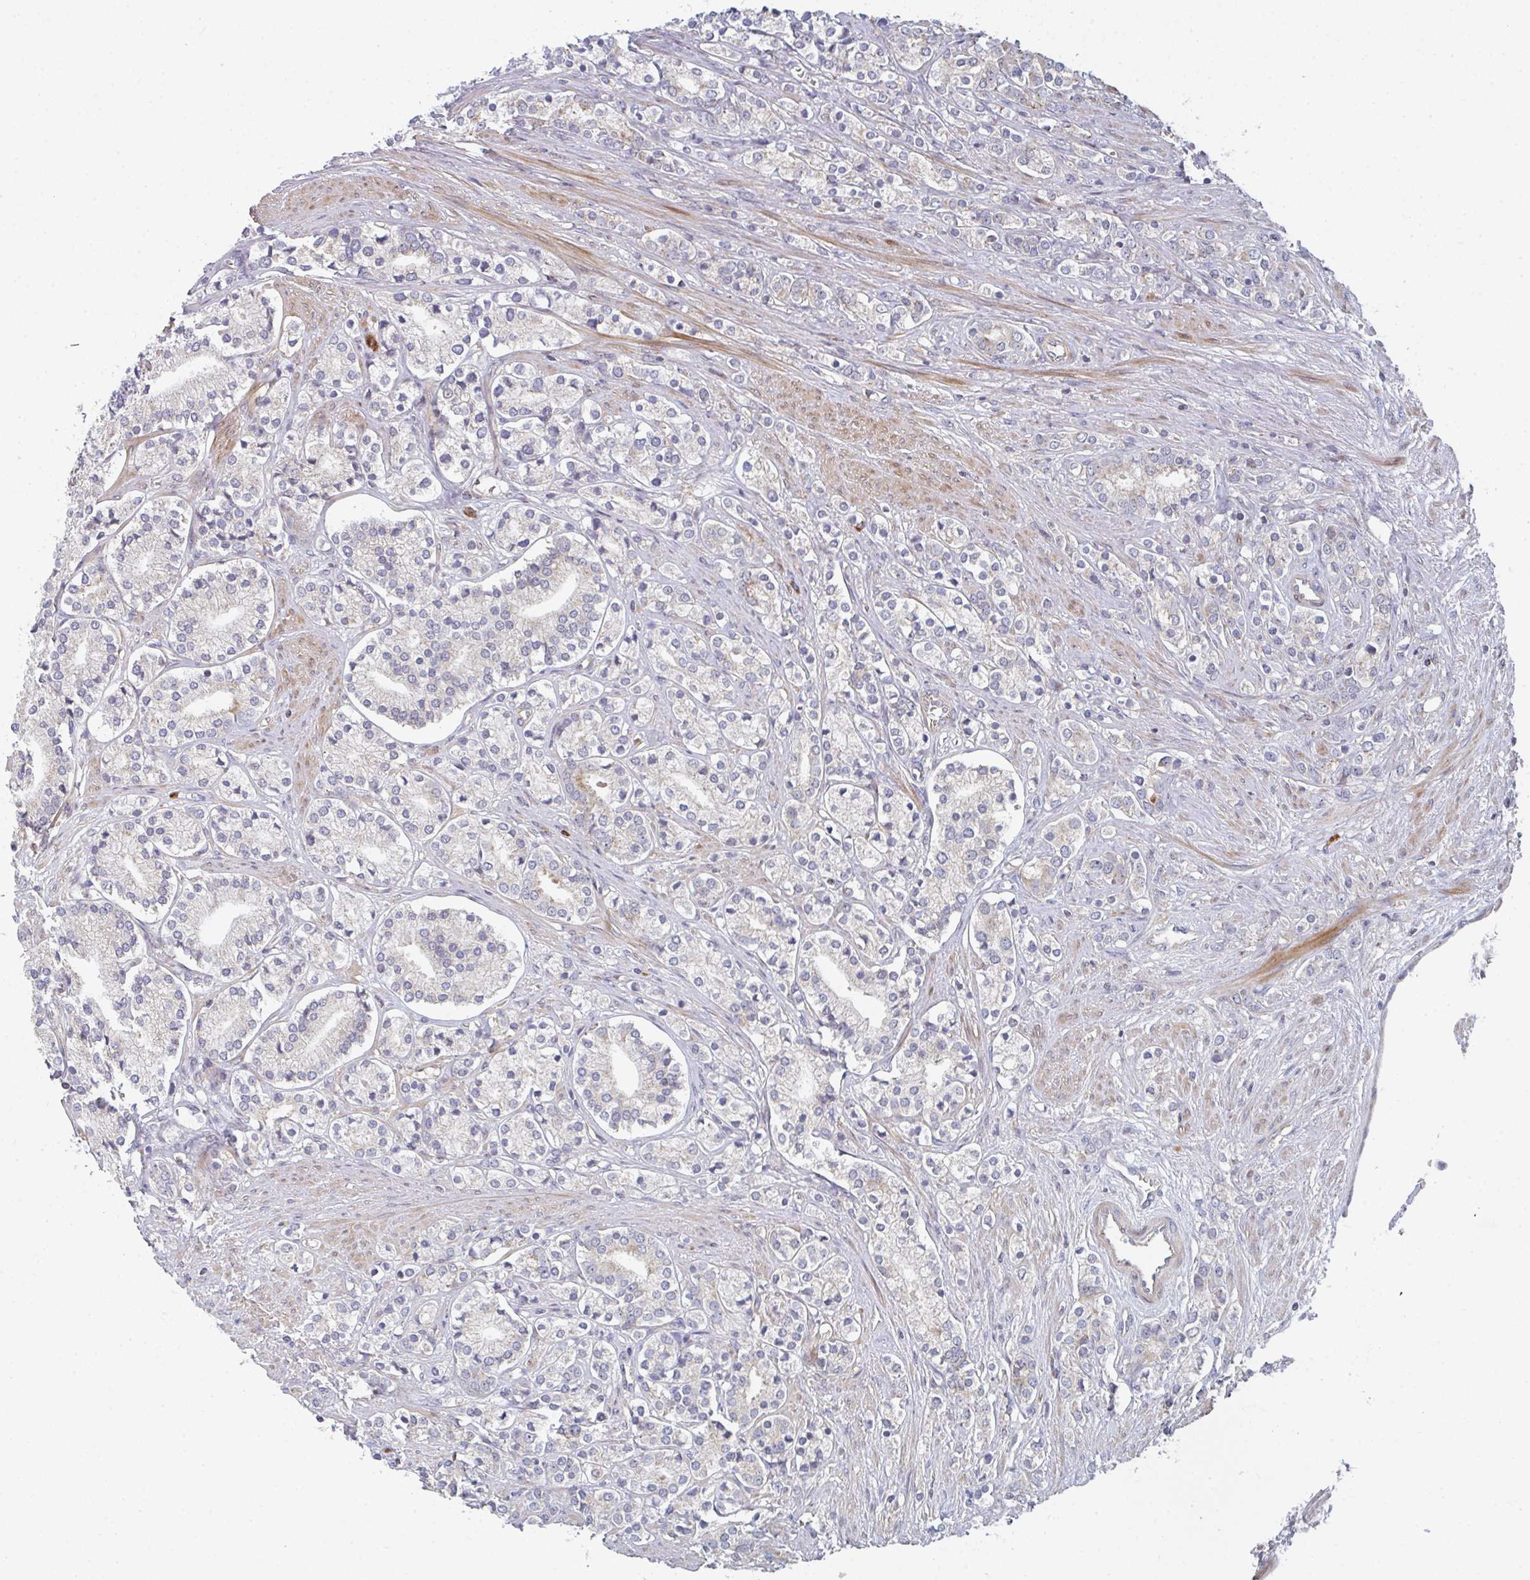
{"staining": {"intensity": "weak", "quantity": "<25%", "location": "cytoplasmic/membranous"}, "tissue": "prostate cancer", "cell_type": "Tumor cells", "image_type": "cancer", "snomed": [{"axis": "morphology", "description": "Adenocarcinoma, High grade"}, {"axis": "topography", "description": "Prostate"}], "caption": "Immunohistochemical staining of human prostate cancer demonstrates no significant positivity in tumor cells.", "gene": "ZNF644", "patient": {"sex": "male", "age": 58}}